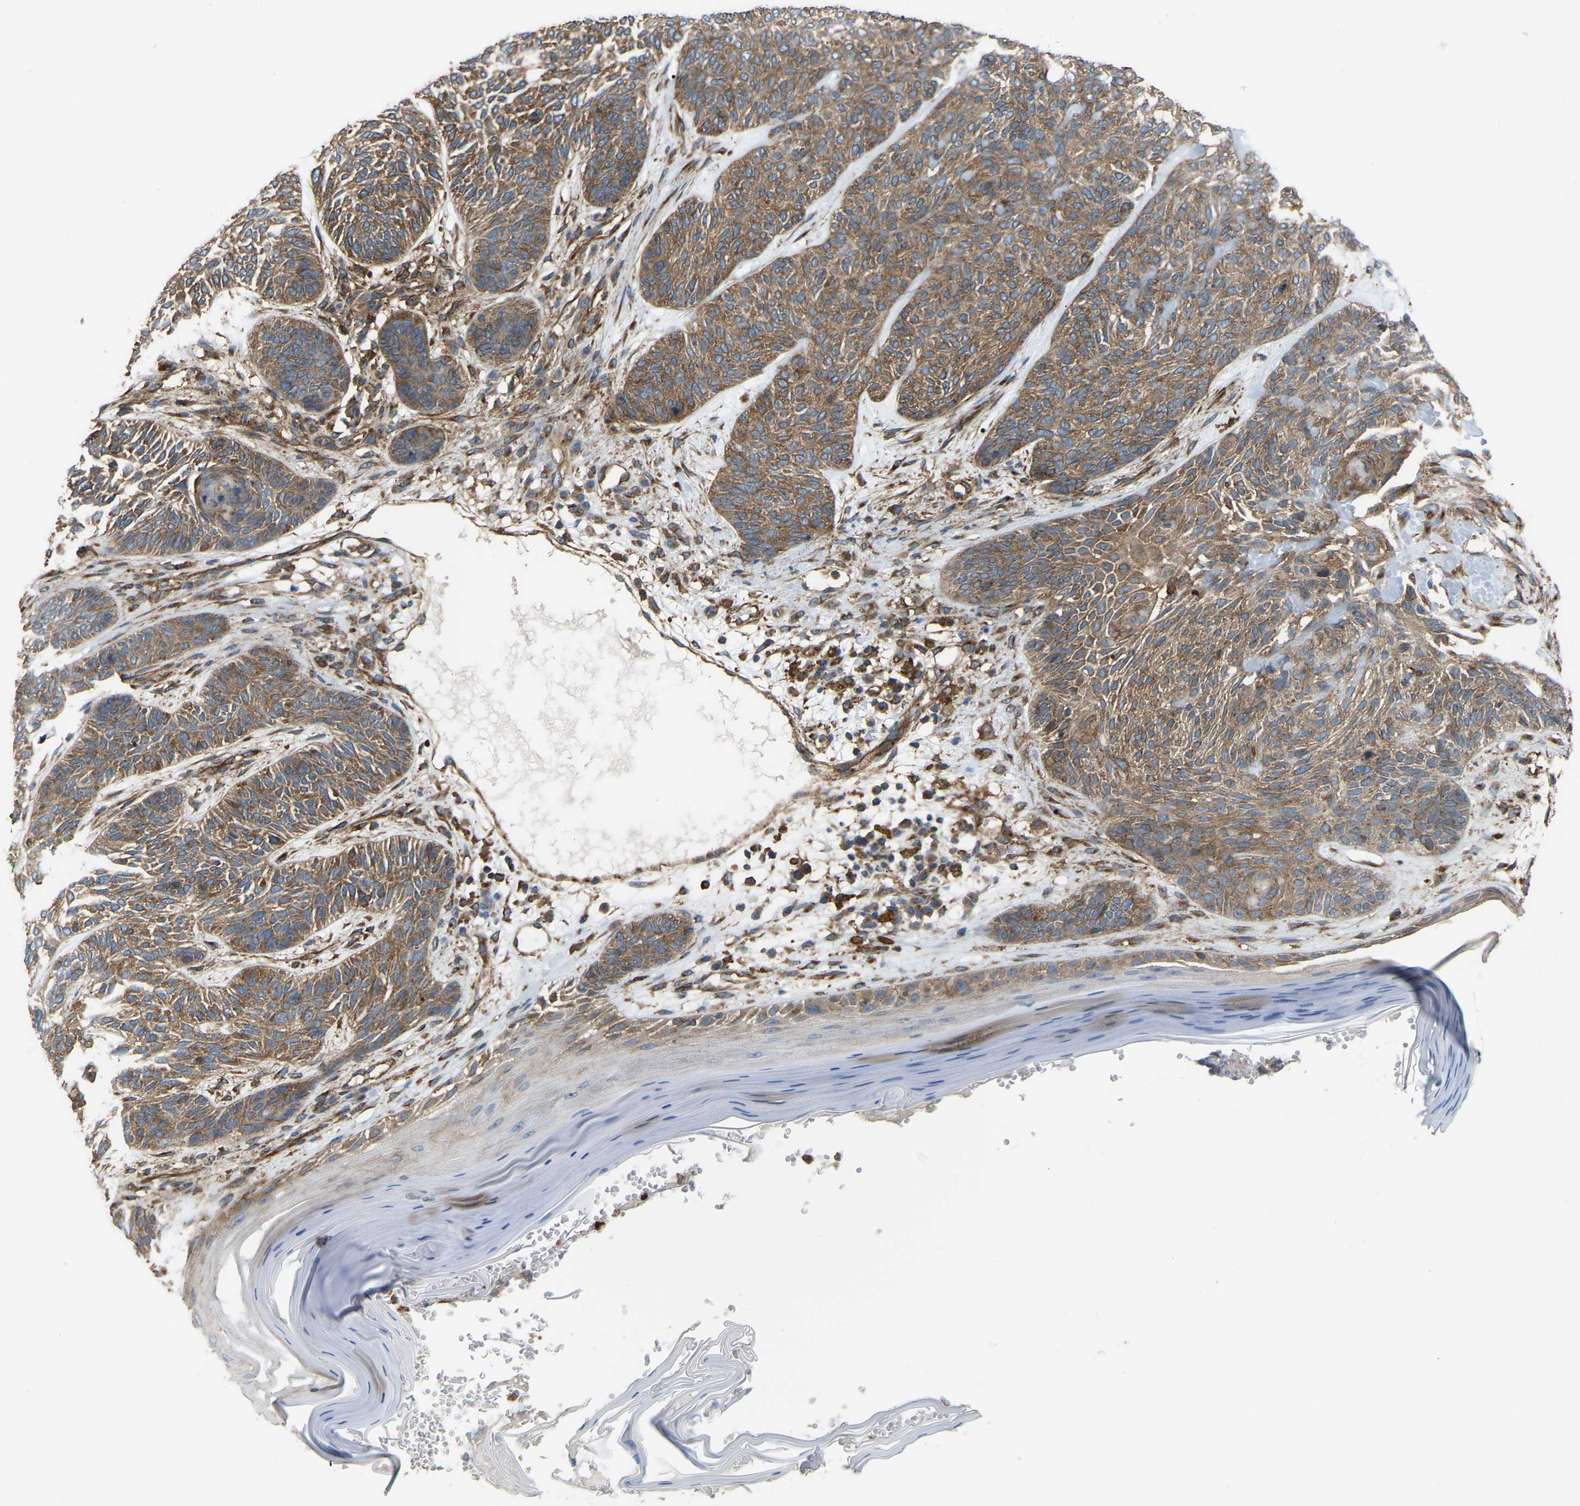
{"staining": {"intensity": "moderate", "quantity": ">75%", "location": "cytoplasmic/membranous"}, "tissue": "skin cancer", "cell_type": "Tumor cells", "image_type": "cancer", "snomed": [{"axis": "morphology", "description": "Basal cell carcinoma"}, {"axis": "topography", "description": "Skin"}], "caption": "Tumor cells display medium levels of moderate cytoplasmic/membranous positivity in approximately >75% of cells in human skin cancer.", "gene": "PICALM", "patient": {"sex": "male", "age": 55}}